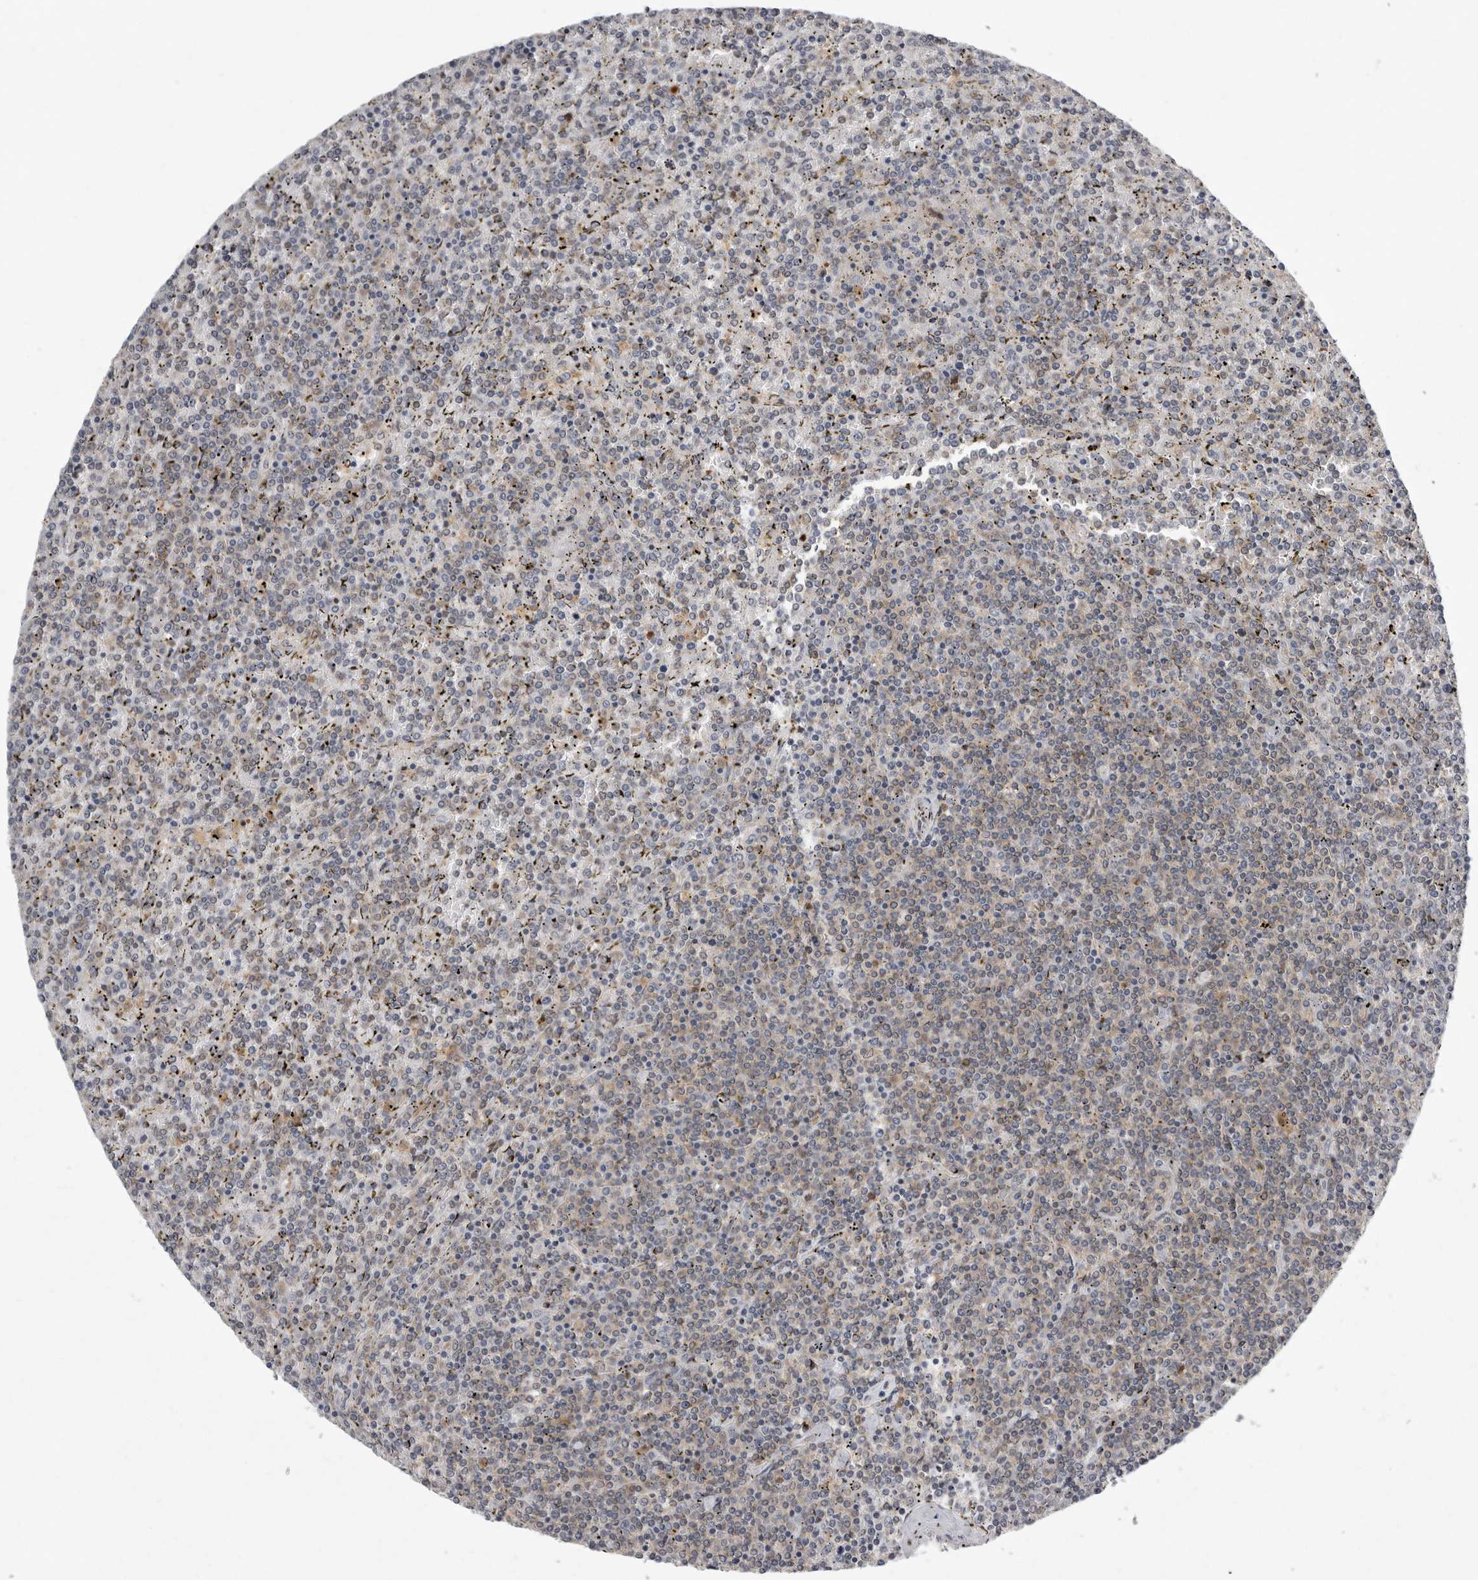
{"staining": {"intensity": "negative", "quantity": "none", "location": "none"}, "tissue": "lymphoma", "cell_type": "Tumor cells", "image_type": "cancer", "snomed": [{"axis": "morphology", "description": "Malignant lymphoma, non-Hodgkin's type, Low grade"}, {"axis": "topography", "description": "Spleen"}], "caption": "A histopathology image of human lymphoma is negative for staining in tumor cells.", "gene": "RALGPS2", "patient": {"sex": "female", "age": 19}}